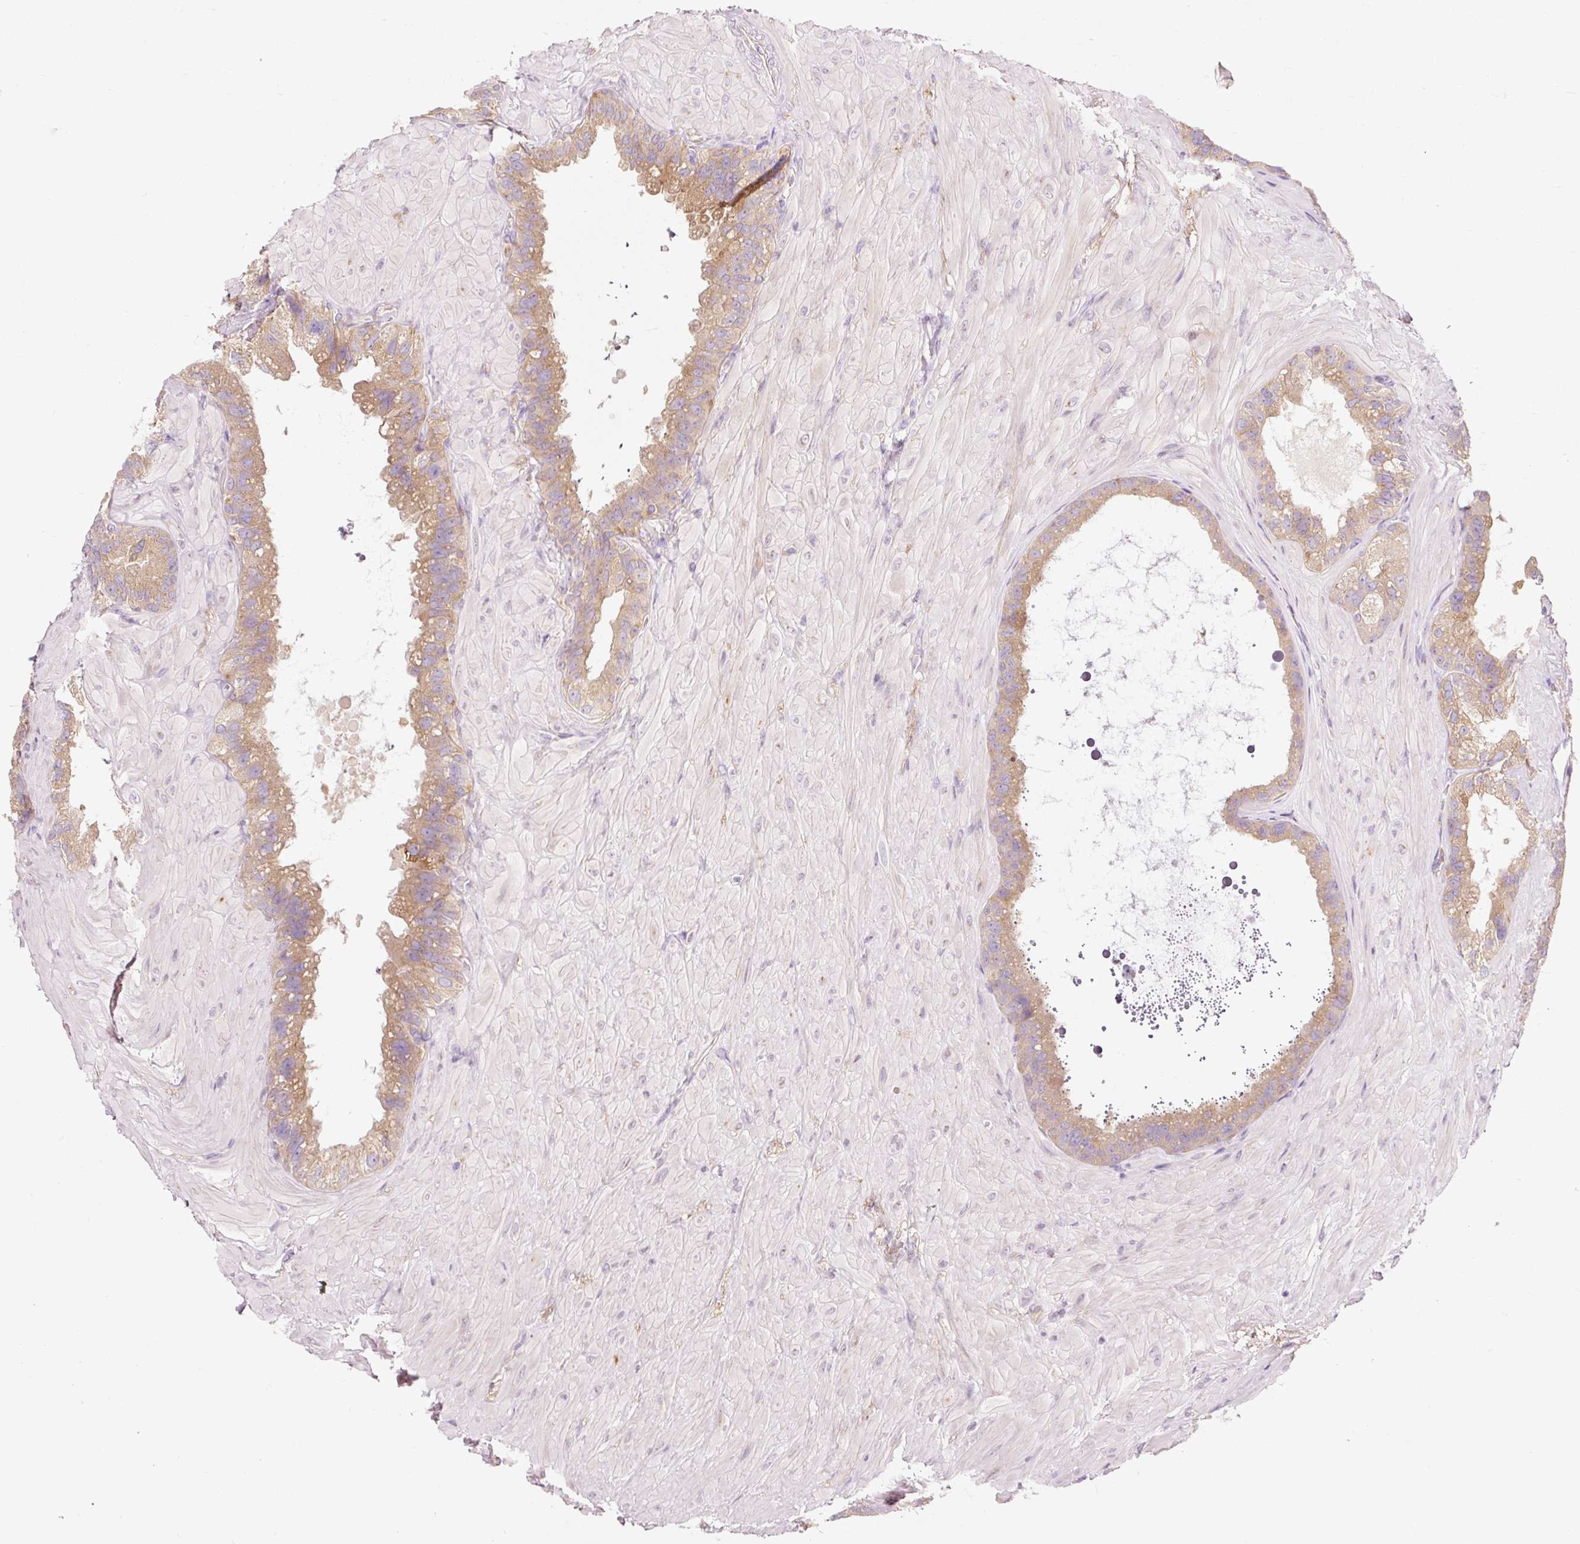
{"staining": {"intensity": "moderate", "quantity": ">75%", "location": "cytoplasmic/membranous"}, "tissue": "seminal vesicle", "cell_type": "Glandular cells", "image_type": "normal", "snomed": [{"axis": "morphology", "description": "Normal tissue, NOS"}, {"axis": "topography", "description": "Seminal veicle"}, {"axis": "topography", "description": "Peripheral nerve tissue"}], "caption": "Glandular cells show moderate cytoplasmic/membranous positivity in about >75% of cells in unremarkable seminal vesicle. The staining was performed using DAB (3,3'-diaminobenzidine) to visualize the protein expression in brown, while the nuclei were stained in blue with hematoxylin (Magnification: 20x).", "gene": "NAPA", "patient": {"sex": "male", "age": 76}}